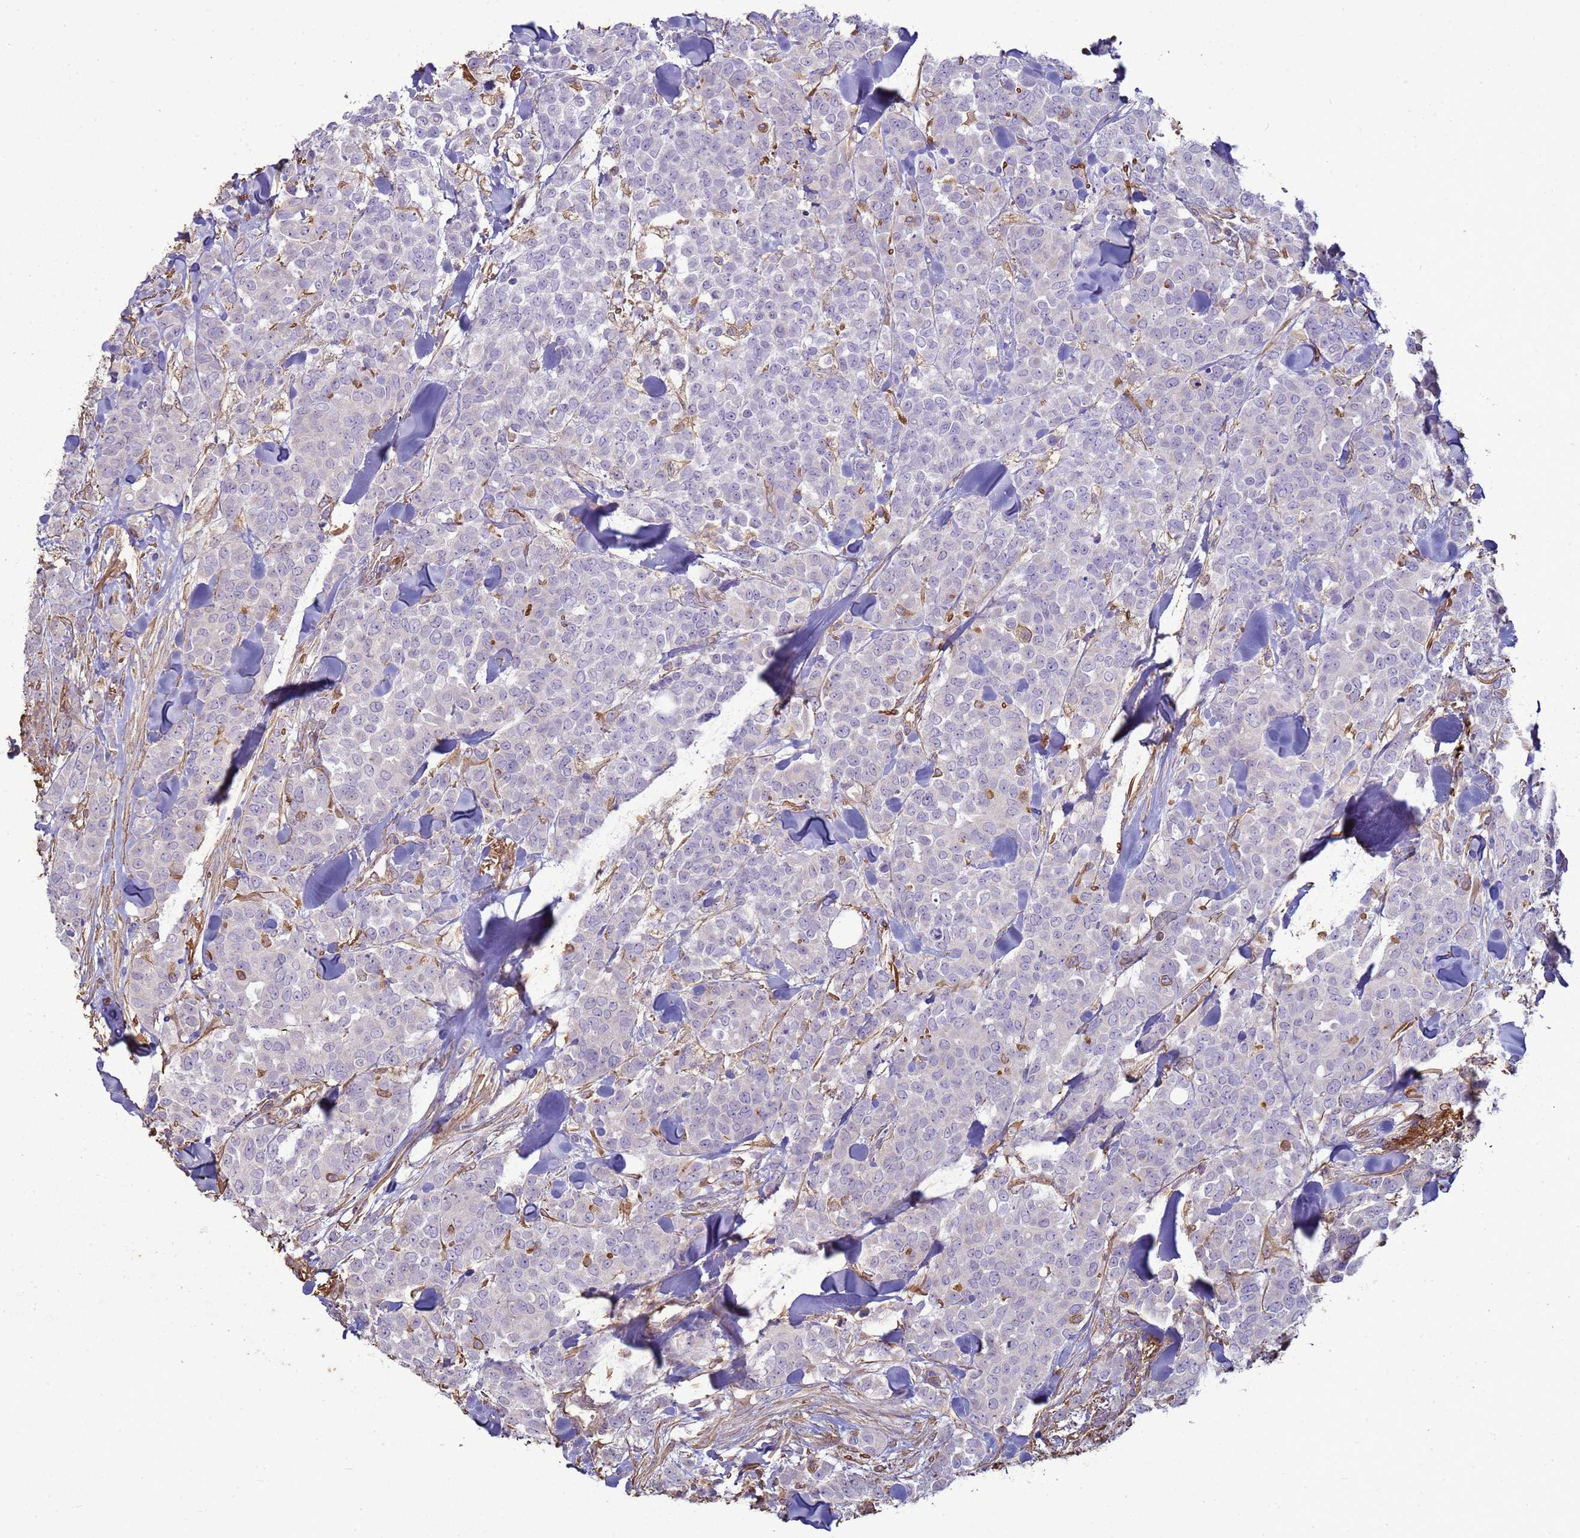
{"staining": {"intensity": "negative", "quantity": "none", "location": "none"}, "tissue": "breast cancer", "cell_type": "Tumor cells", "image_type": "cancer", "snomed": [{"axis": "morphology", "description": "Lobular carcinoma"}, {"axis": "topography", "description": "Breast"}], "caption": "A high-resolution image shows immunohistochemistry staining of breast cancer, which exhibits no significant expression in tumor cells. Brightfield microscopy of immunohistochemistry stained with DAB (3,3'-diaminobenzidine) (brown) and hematoxylin (blue), captured at high magnification.", "gene": "SGIP1", "patient": {"sex": "female", "age": 91}}